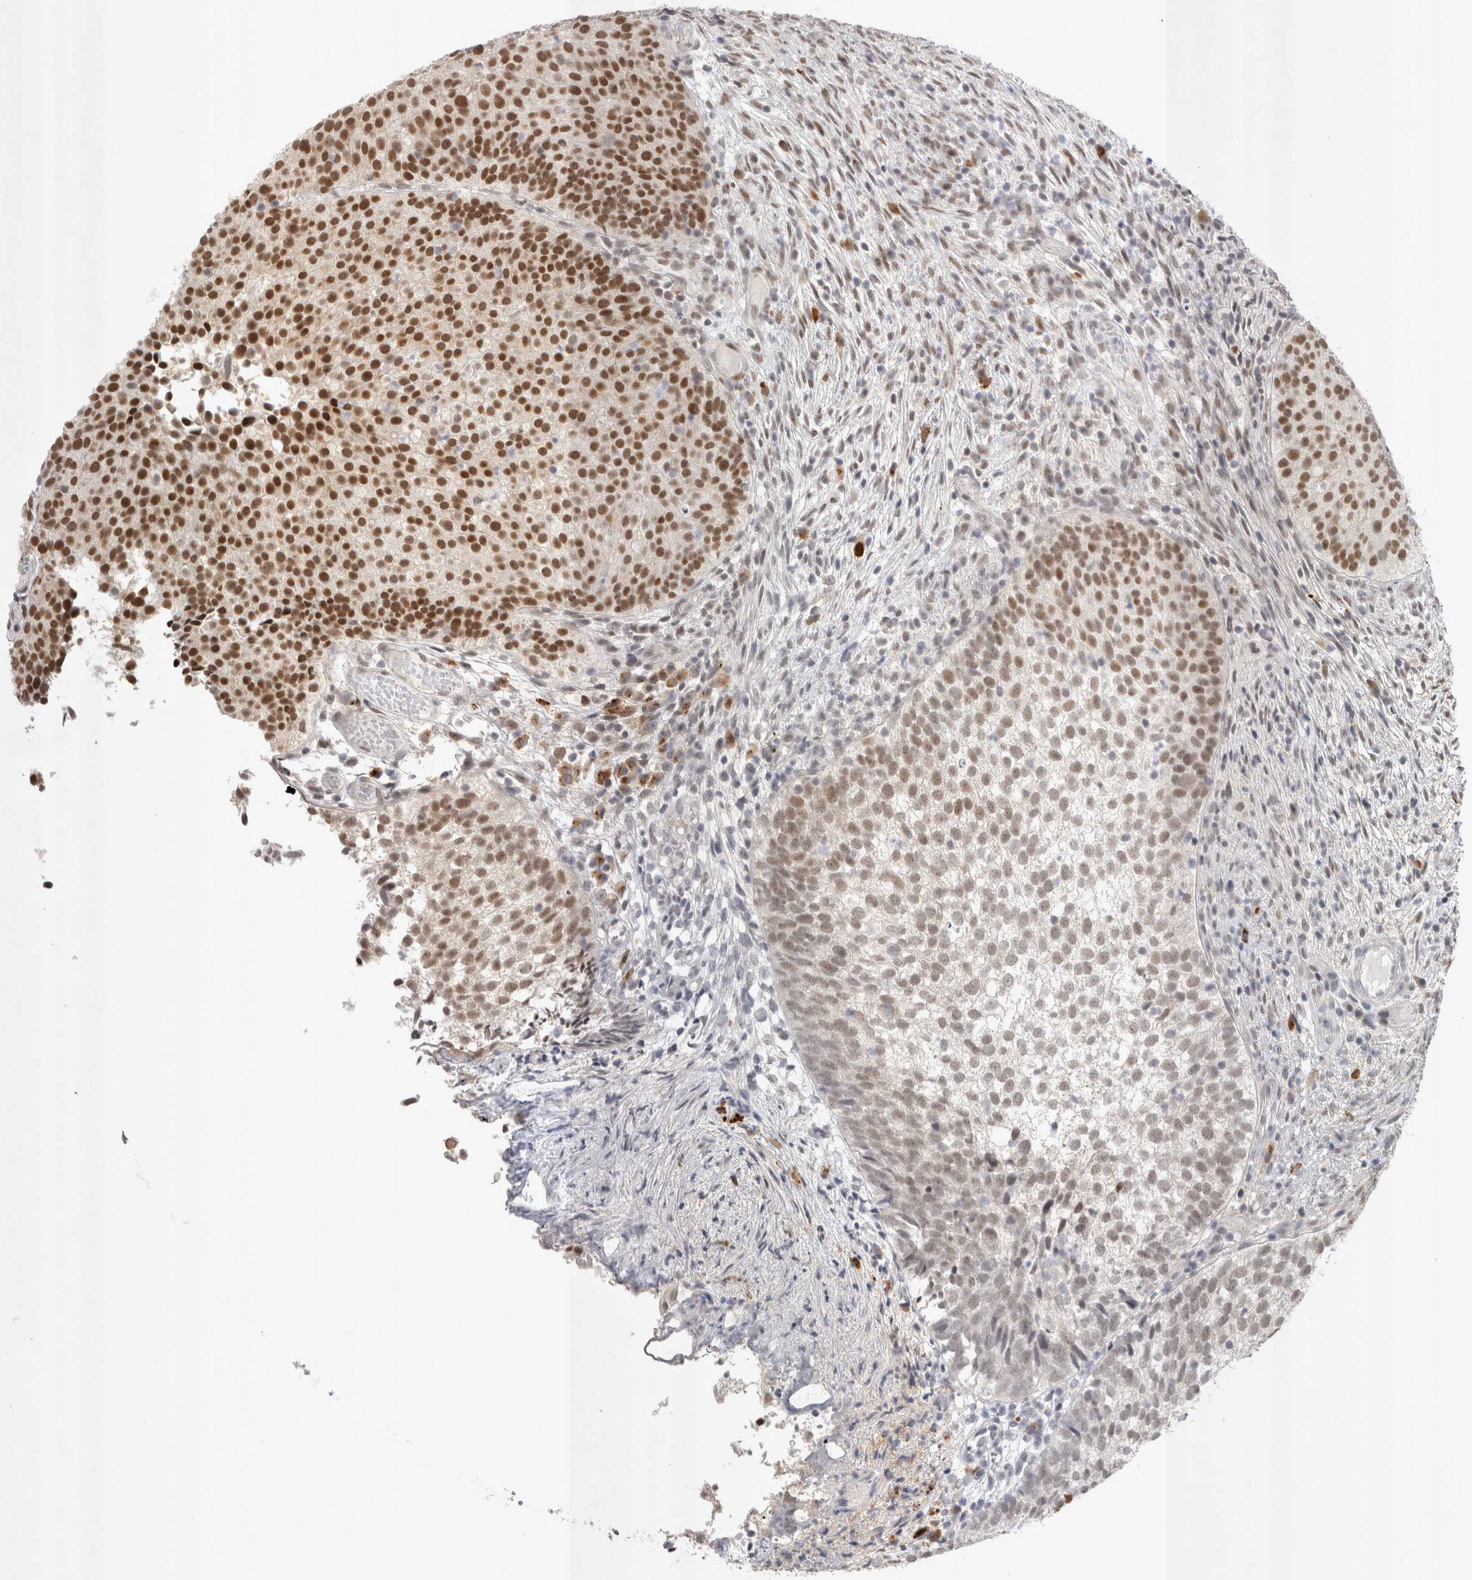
{"staining": {"intensity": "strong", "quantity": ">75%", "location": "cytoplasmic/membranous,nuclear"}, "tissue": "urothelial cancer", "cell_type": "Tumor cells", "image_type": "cancer", "snomed": [{"axis": "morphology", "description": "Urothelial carcinoma, Low grade"}, {"axis": "topography", "description": "Urinary bladder"}], "caption": "About >75% of tumor cells in urothelial carcinoma (low-grade) show strong cytoplasmic/membranous and nuclear protein positivity as visualized by brown immunohistochemical staining.", "gene": "RECQL4", "patient": {"sex": "male", "age": 86}}